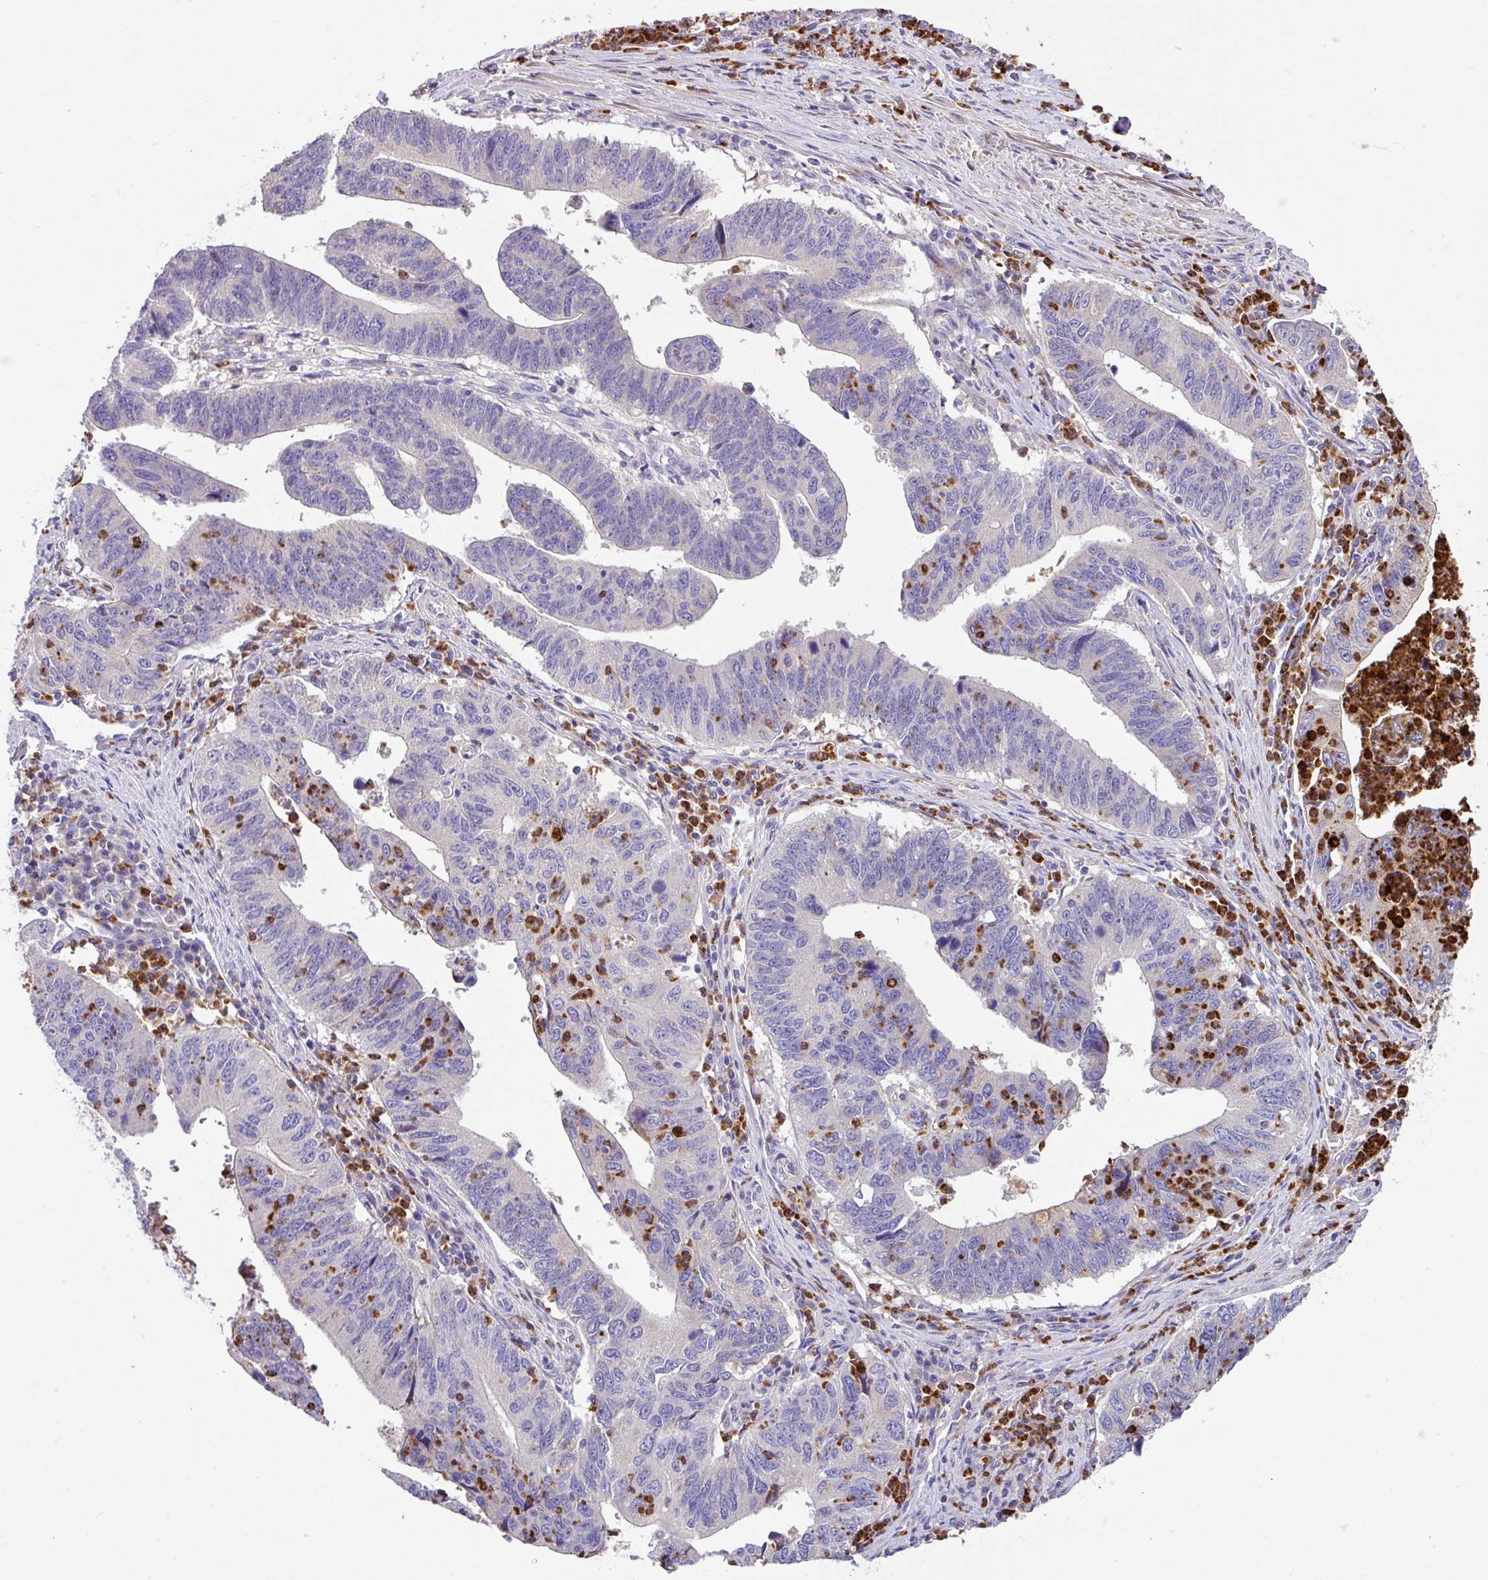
{"staining": {"intensity": "negative", "quantity": "none", "location": "none"}, "tissue": "stomach cancer", "cell_type": "Tumor cells", "image_type": "cancer", "snomed": [{"axis": "morphology", "description": "Adenocarcinoma, NOS"}, {"axis": "topography", "description": "Stomach"}], "caption": "Protein analysis of stomach cancer exhibits no significant positivity in tumor cells.", "gene": "CRISP3", "patient": {"sex": "male", "age": 59}}